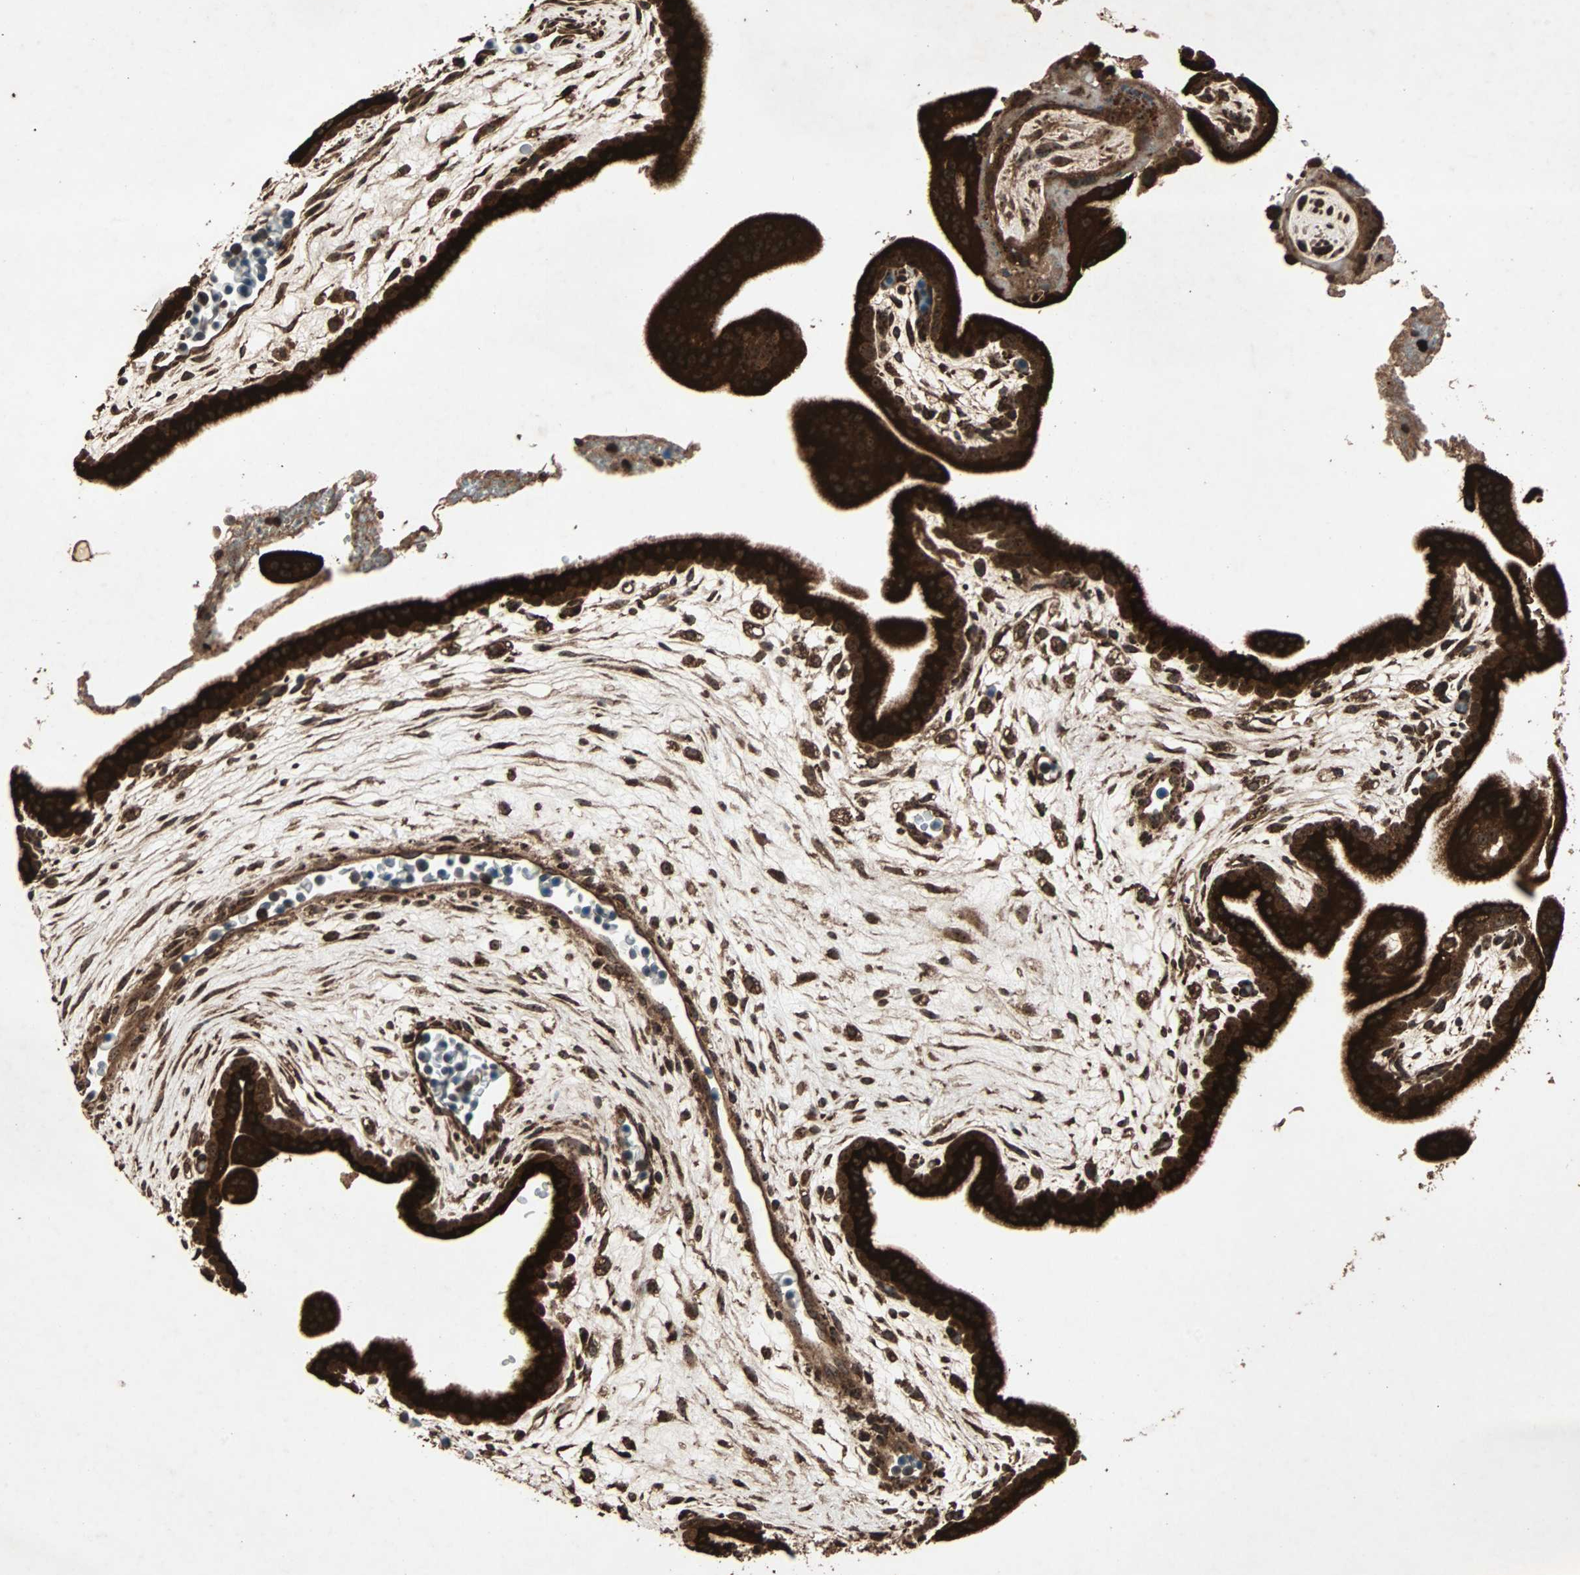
{"staining": {"intensity": "strong", "quantity": ">75%", "location": "cytoplasmic/membranous"}, "tissue": "placenta", "cell_type": "Trophoblastic cells", "image_type": "normal", "snomed": [{"axis": "morphology", "description": "Normal tissue, NOS"}, {"axis": "topography", "description": "Placenta"}], "caption": "Placenta stained with DAB IHC reveals high levels of strong cytoplasmic/membranous staining in about >75% of trophoblastic cells. (IHC, brightfield microscopy, high magnification).", "gene": "LAMTOR5", "patient": {"sex": "female", "age": 35}}